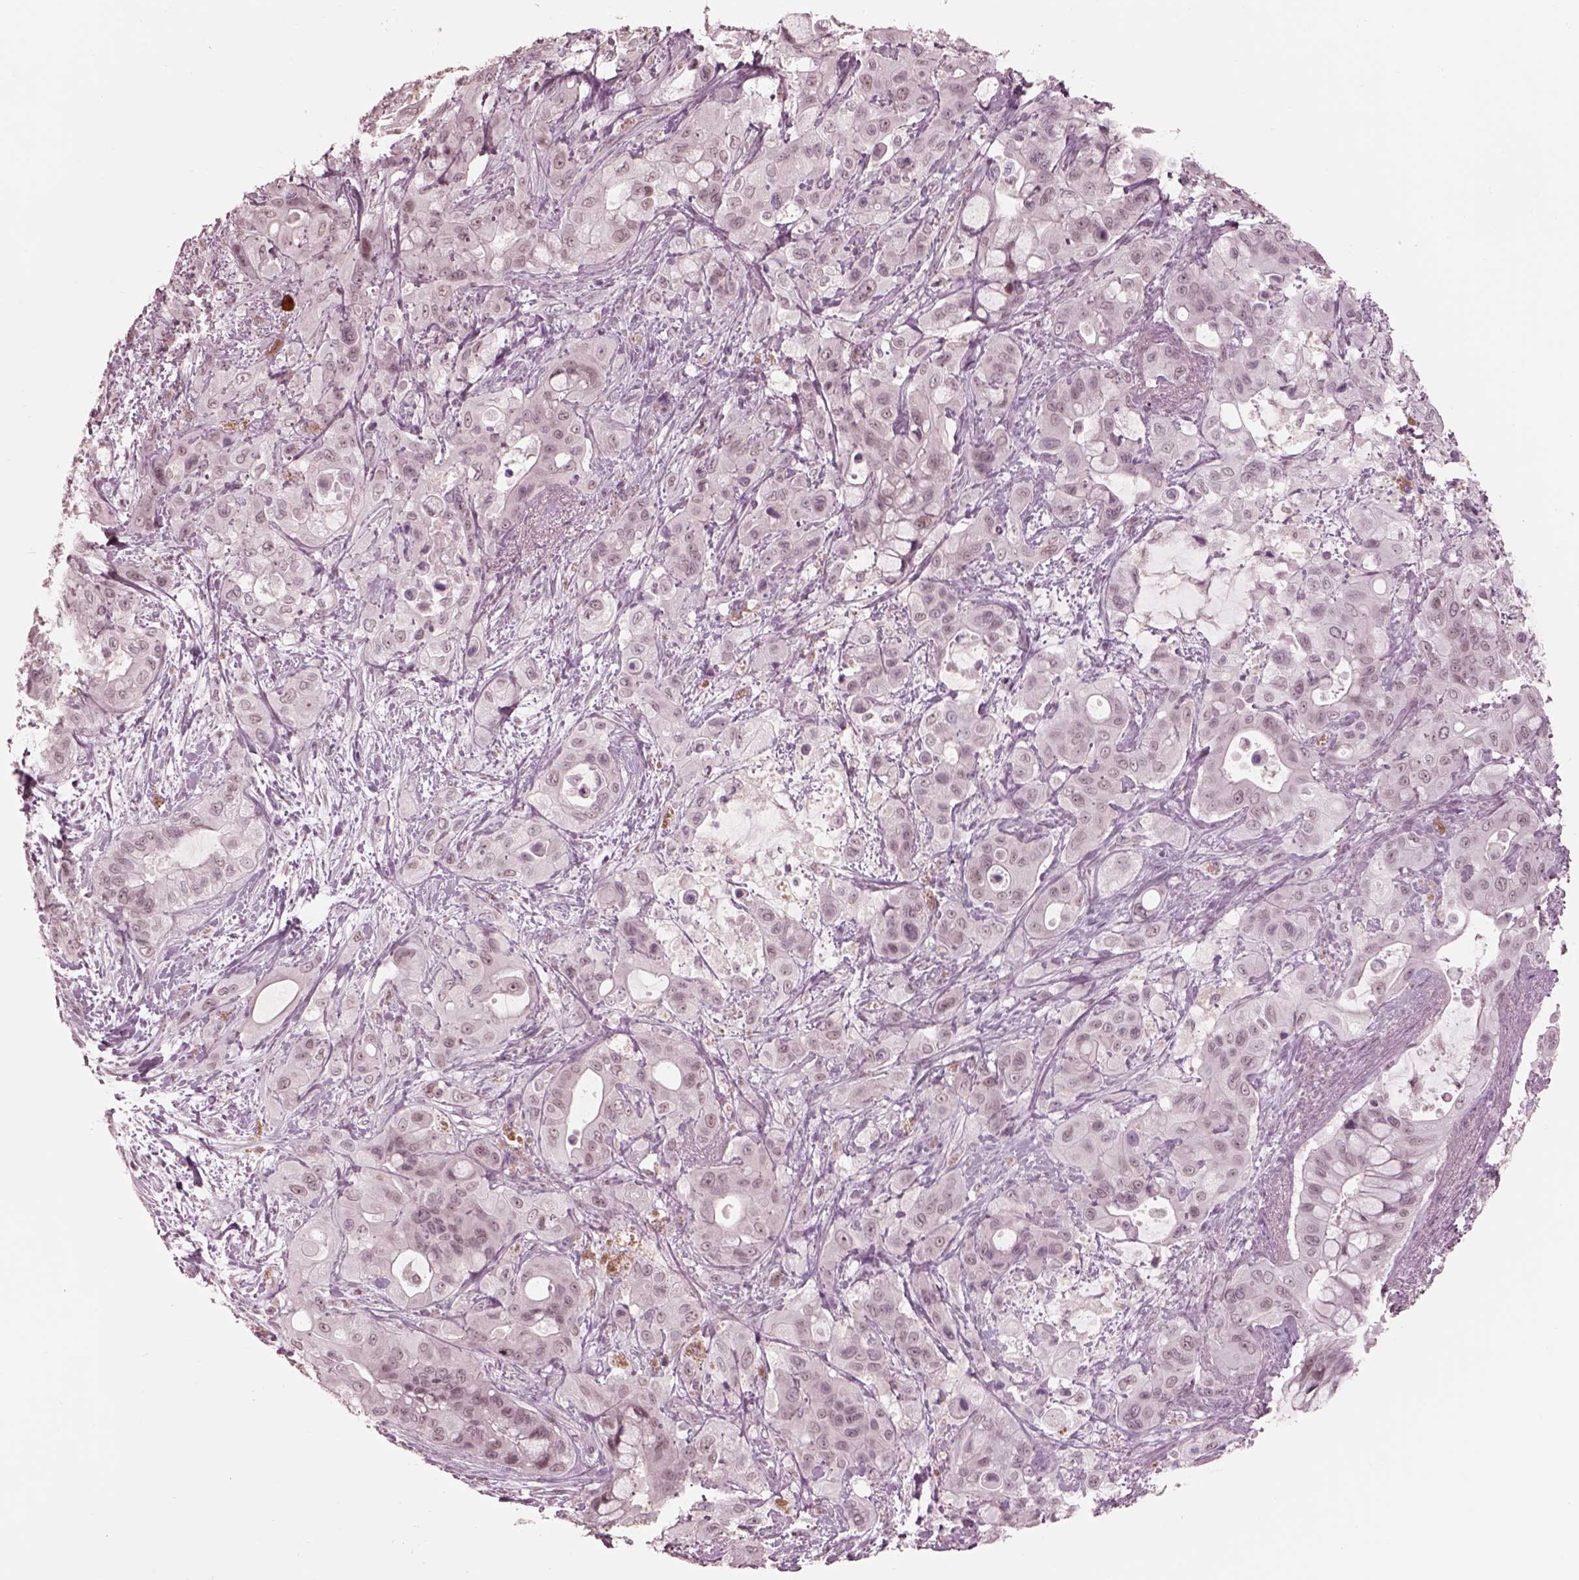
{"staining": {"intensity": "negative", "quantity": "none", "location": "none"}, "tissue": "pancreatic cancer", "cell_type": "Tumor cells", "image_type": "cancer", "snomed": [{"axis": "morphology", "description": "Adenocarcinoma, NOS"}, {"axis": "topography", "description": "Pancreas"}], "caption": "Image shows no significant protein expression in tumor cells of pancreatic adenocarcinoma.", "gene": "GARIN4", "patient": {"sex": "male", "age": 71}}